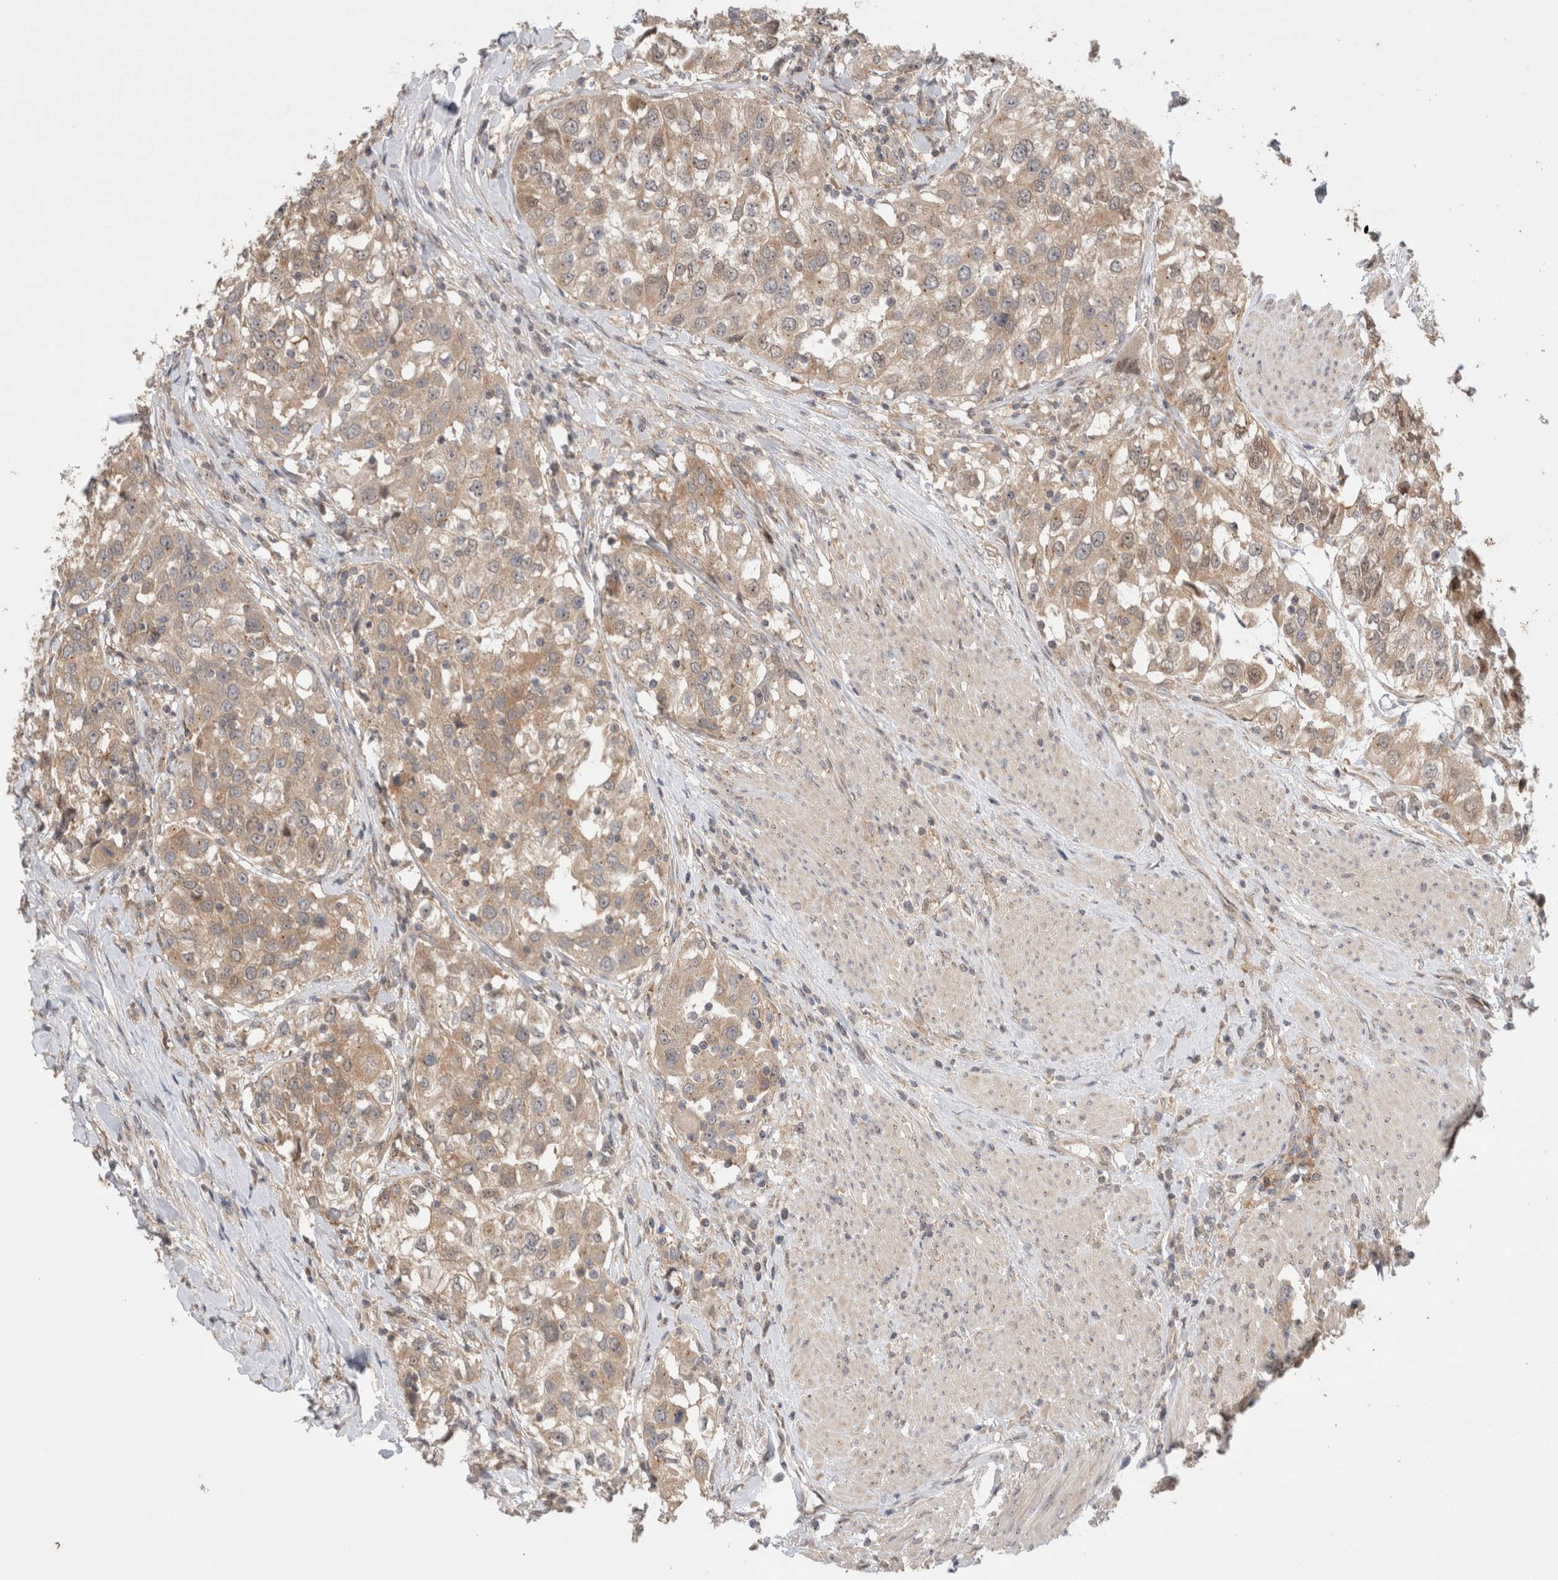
{"staining": {"intensity": "weak", "quantity": ">75%", "location": "cytoplasmic/membranous"}, "tissue": "urothelial cancer", "cell_type": "Tumor cells", "image_type": "cancer", "snomed": [{"axis": "morphology", "description": "Urothelial carcinoma, High grade"}, {"axis": "topography", "description": "Urinary bladder"}], "caption": "DAB (3,3'-diaminobenzidine) immunohistochemical staining of urothelial cancer exhibits weak cytoplasmic/membranous protein staining in about >75% of tumor cells.", "gene": "SLC29A1", "patient": {"sex": "female", "age": 80}}